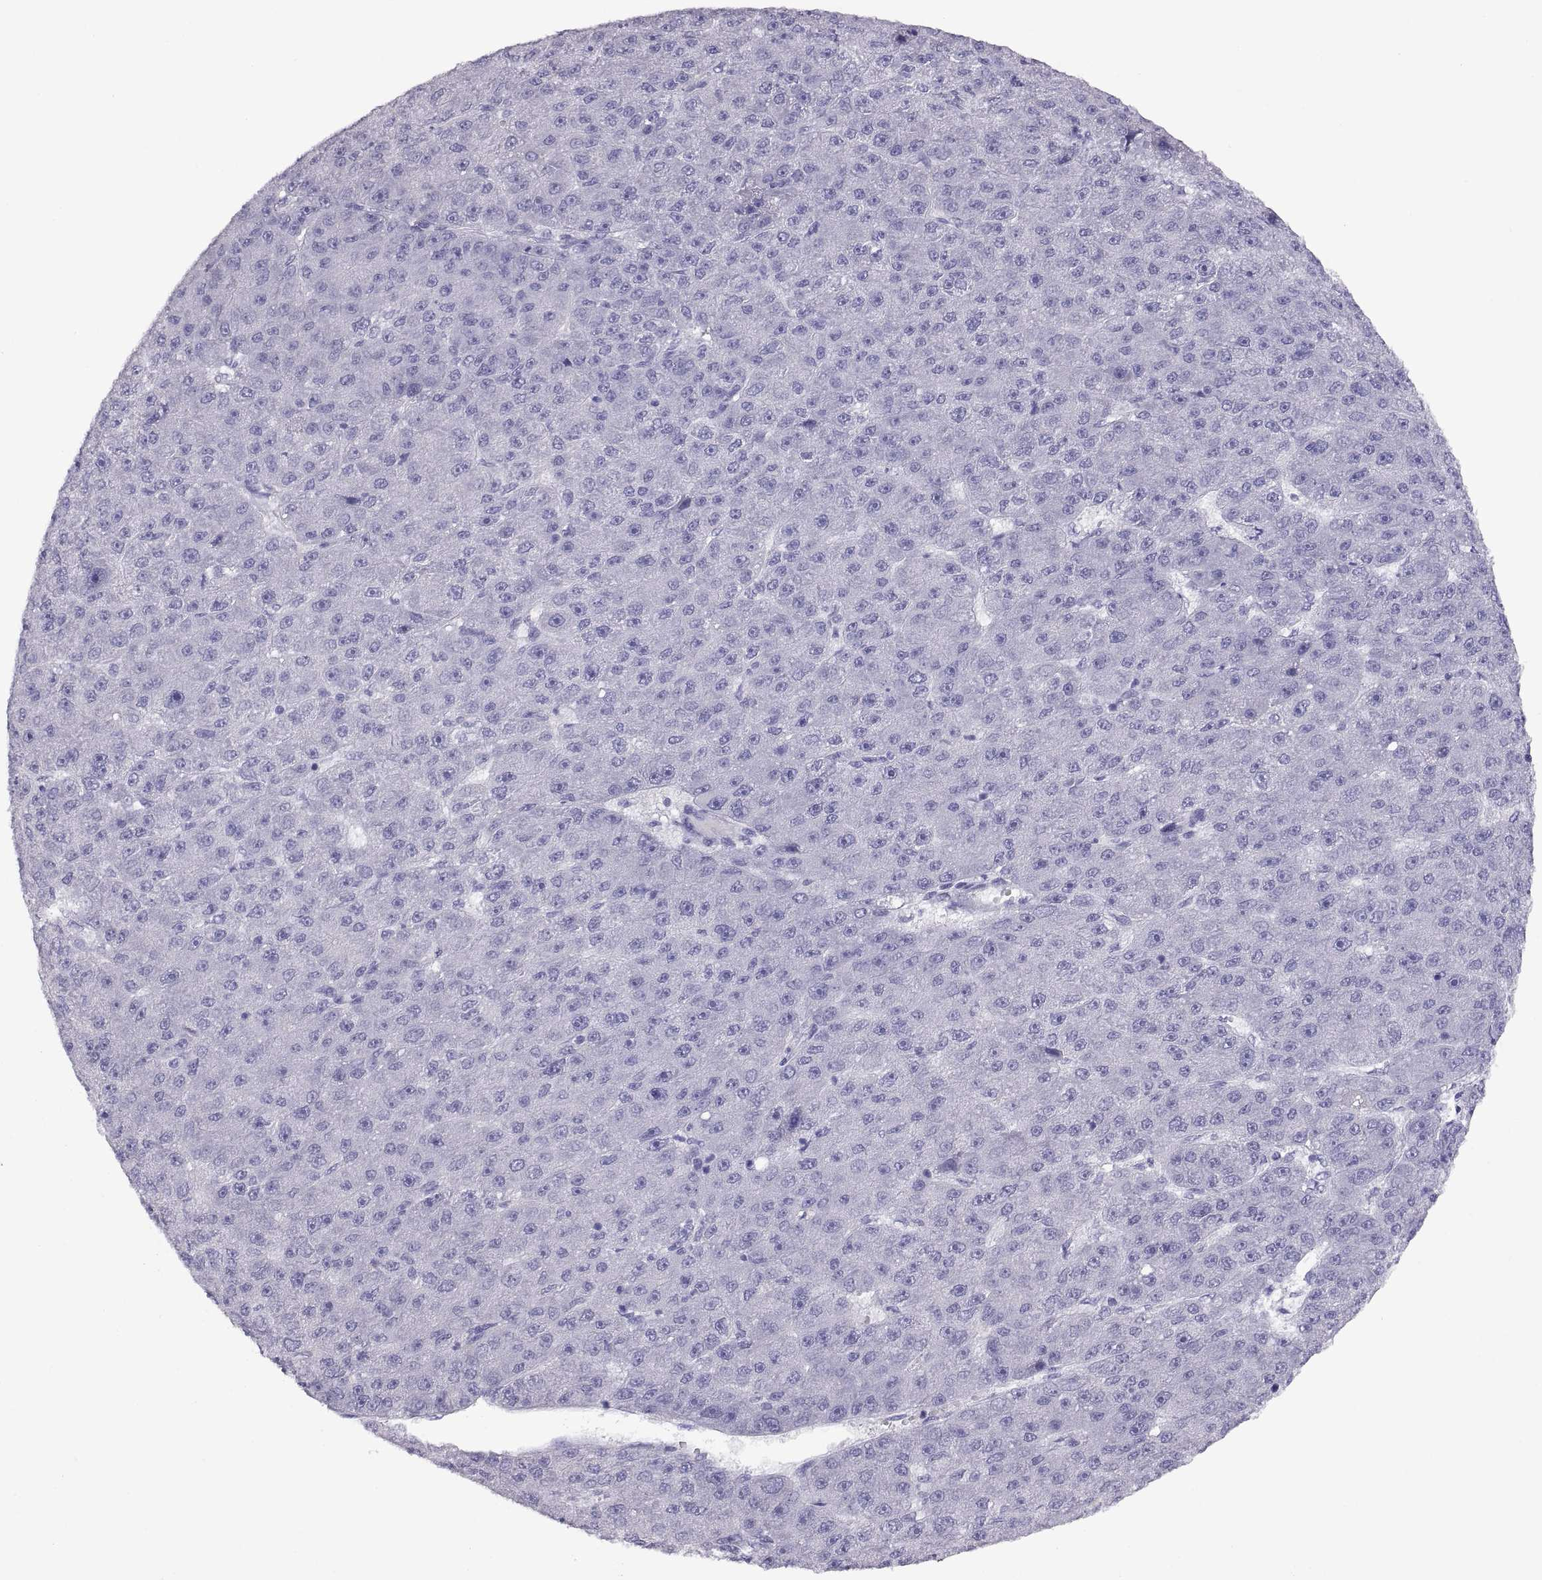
{"staining": {"intensity": "negative", "quantity": "none", "location": "none"}, "tissue": "liver cancer", "cell_type": "Tumor cells", "image_type": "cancer", "snomed": [{"axis": "morphology", "description": "Carcinoma, Hepatocellular, NOS"}, {"axis": "topography", "description": "Liver"}], "caption": "Tumor cells are negative for protein expression in human hepatocellular carcinoma (liver). Nuclei are stained in blue.", "gene": "RGS20", "patient": {"sex": "male", "age": 67}}